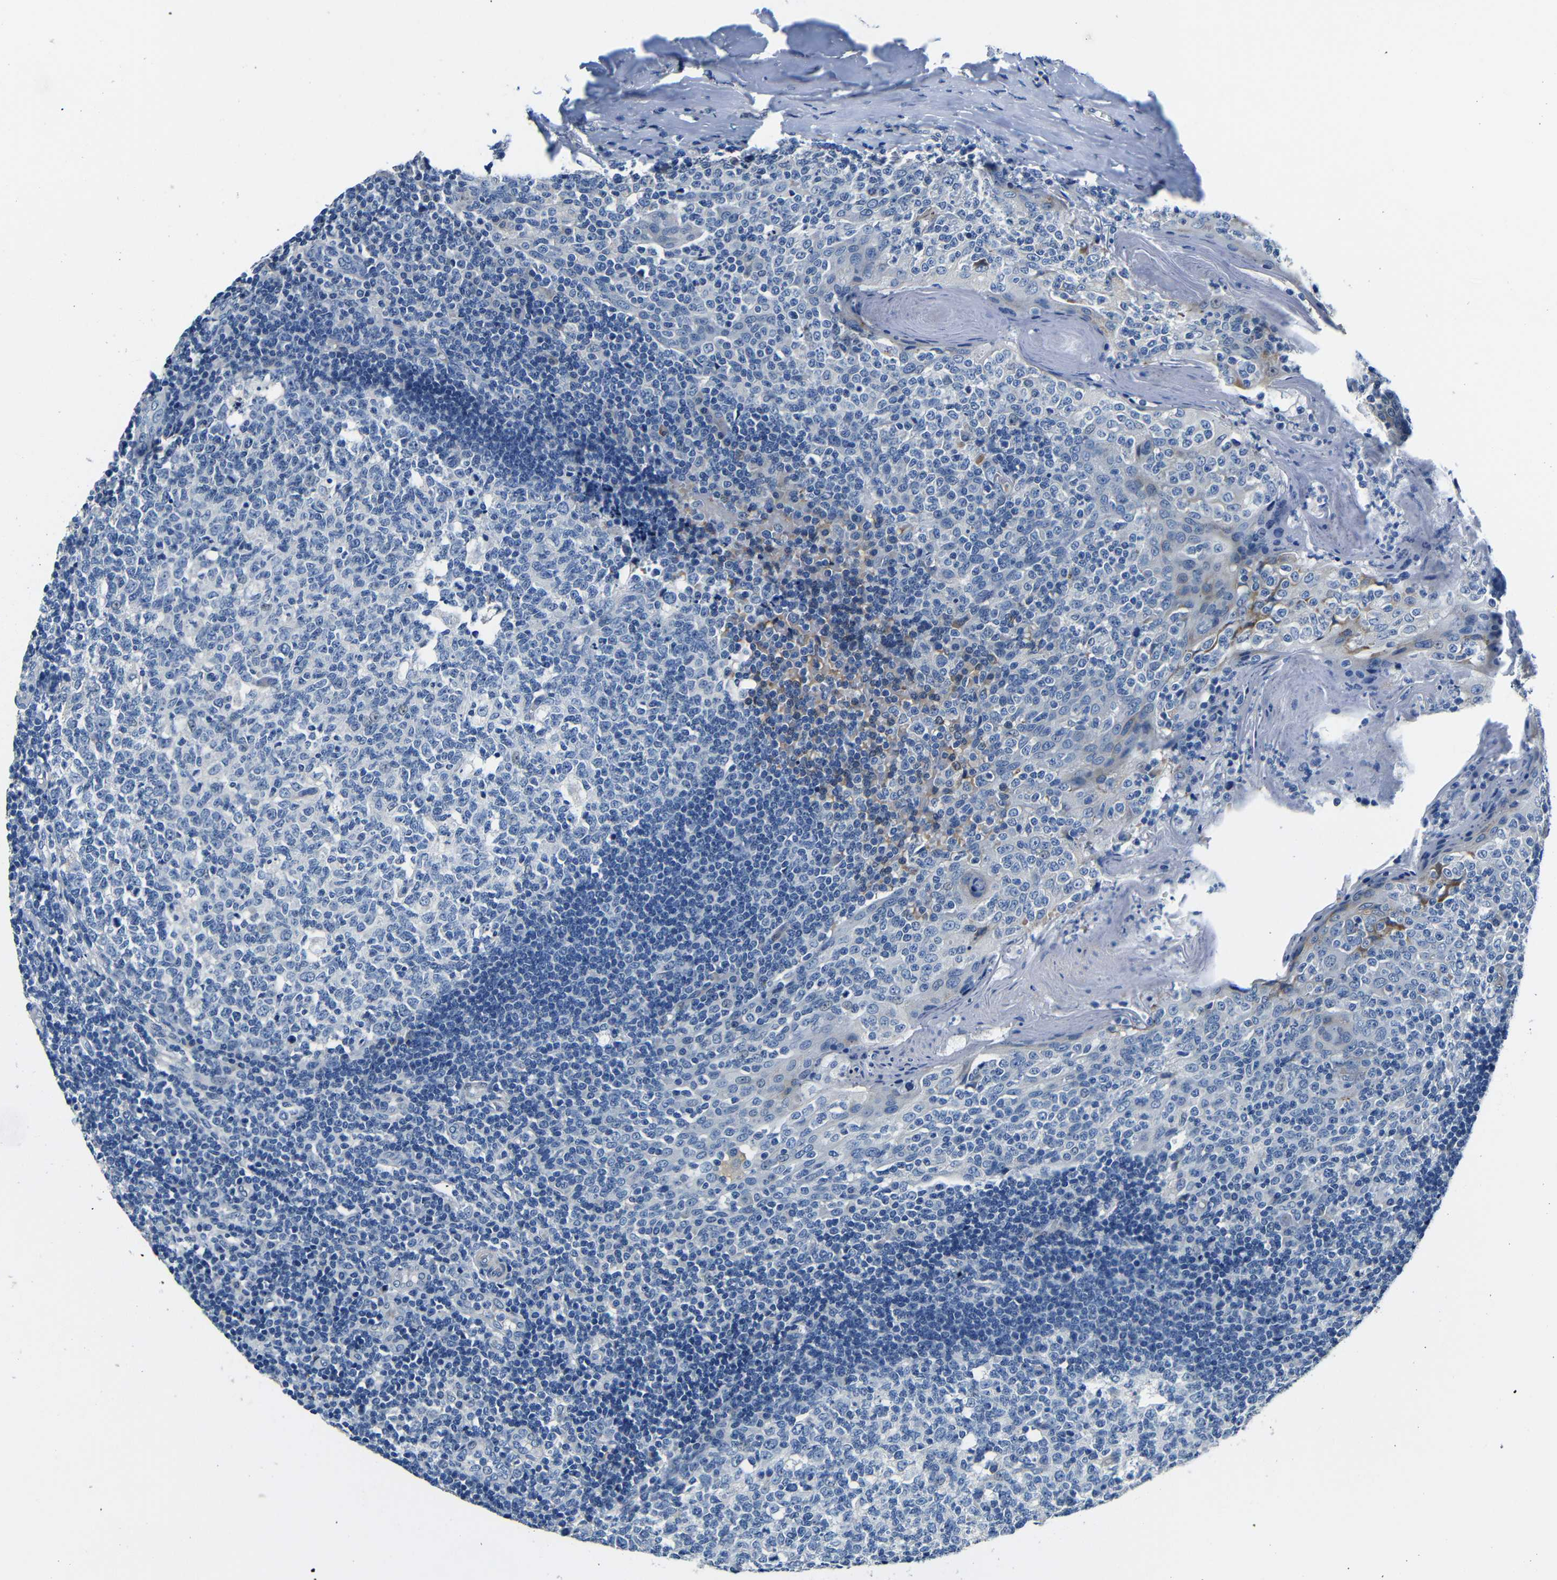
{"staining": {"intensity": "negative", "quantity": "none", "location": "none"}, "tissue": "tonsil", "cell_type": "Germinal center cells", "image_type": "normal", "snomed": [{"axis": "morphology", "description": "Normal tissue, NOS"}, {"axis": "topography", "description": "Tonsil"}], "caption": "Germinal center cells are negative for brown protein staining in benign tonsil. The staining was performed using DAB to visualize the protein expression in brown, while the nuclei were stained in blue with hematoxylin (Magnification: 20x).", "gene": "TNFAIP1", "patient": {"sex": "female", "age": 19}}